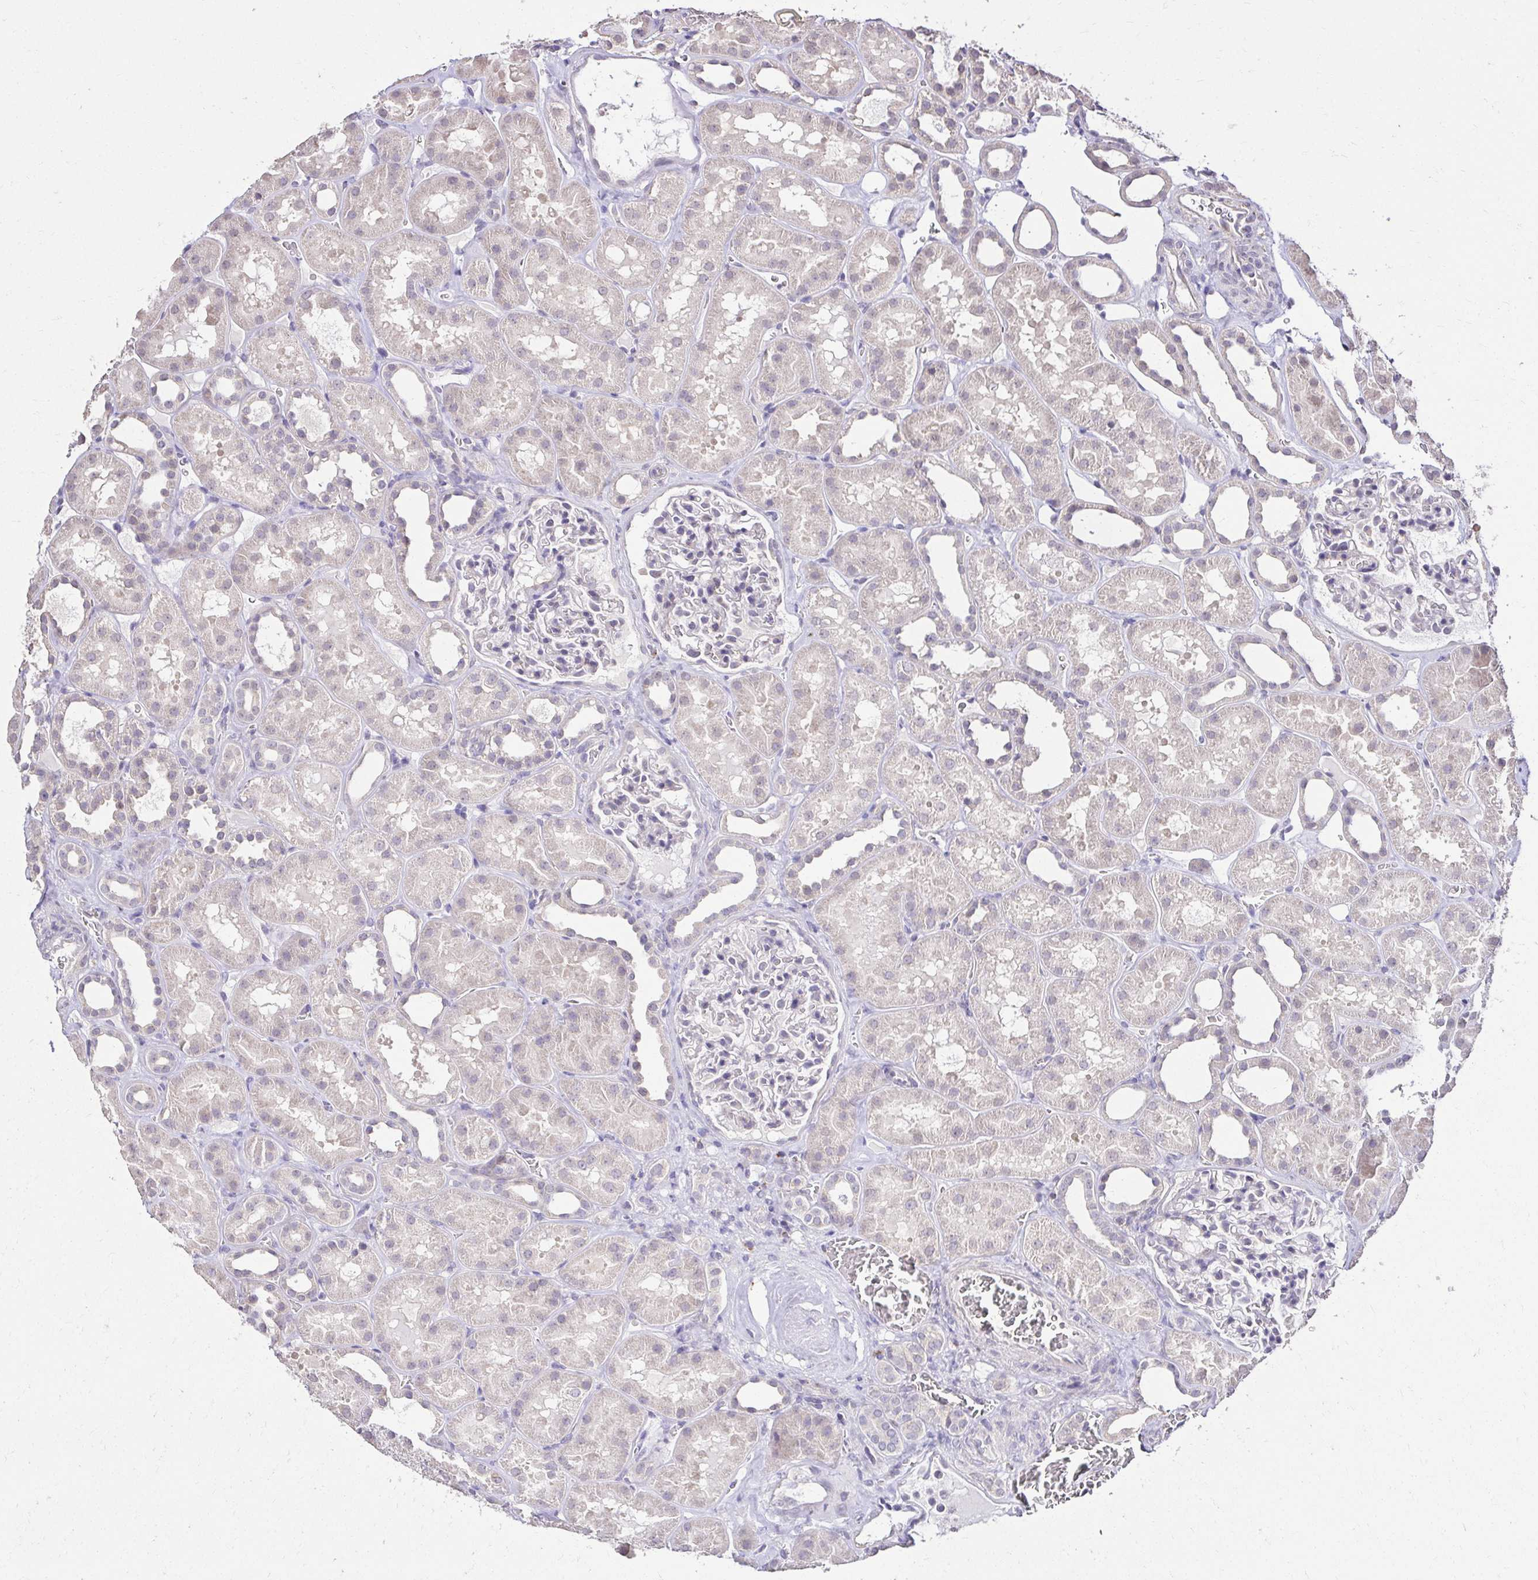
{"staining": {"intensity": "negative", "quantity": "none", "location": "none"}, "tissue": "kidney", "cell_type": "Cells in glomeruli", "image_type": "normal", "snomed": [{"axis": "morphology", "description": "Normal tissue, NOS"}, {"axis": "topography", "description": "Kidney"}], "caption": "Cells in glomeruli are negative for brown protein staining in unremarkable kidney. (Immunohistochemistry, brightfield microscopy, high magnification).", "gene": "KIAA1210", "patient": {"sex": "female", "age": 41}}